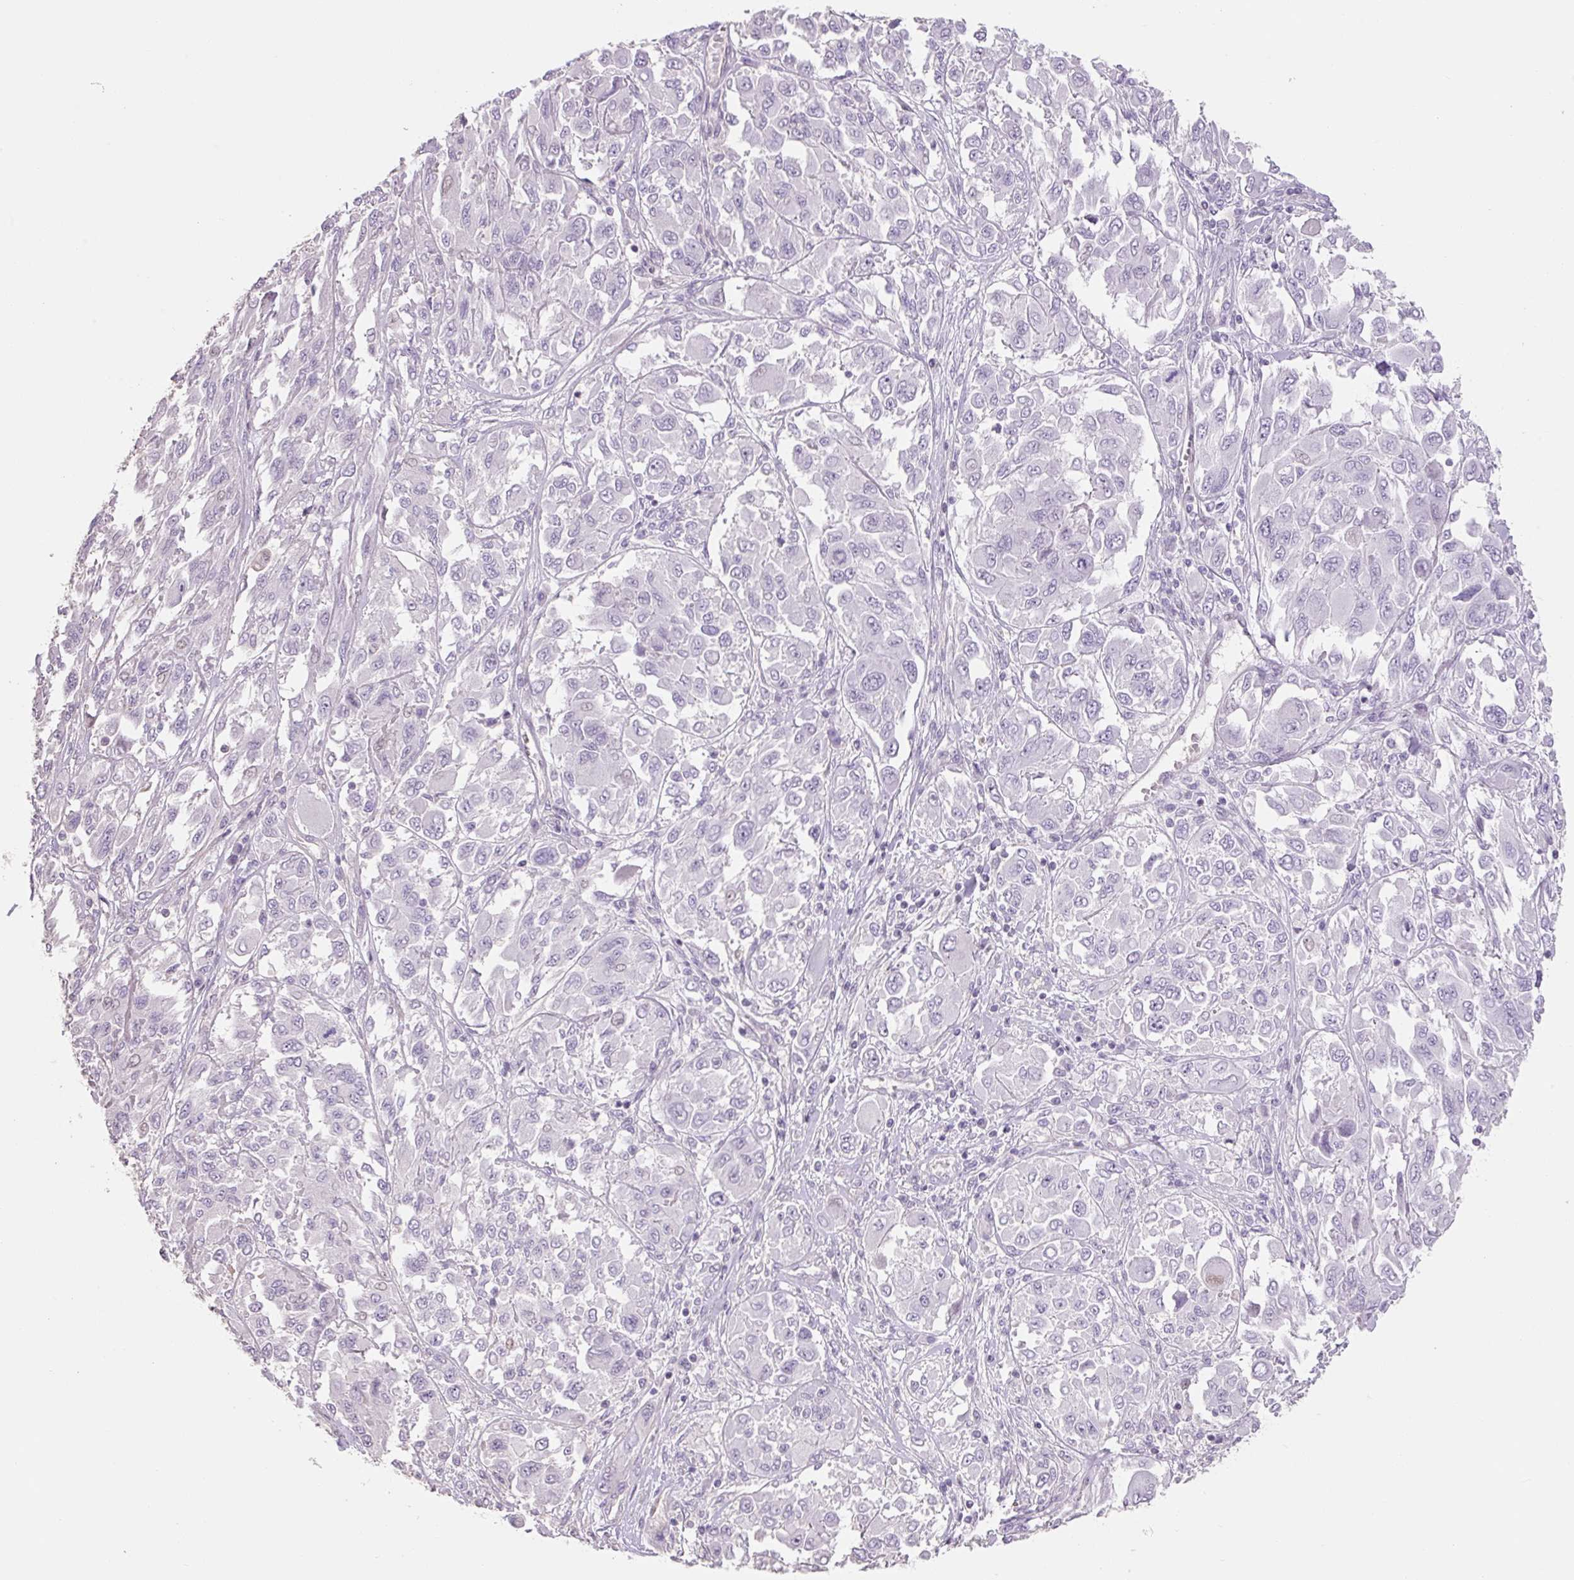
{"staining": {"intensity": "negative", "quantity": "none", "location": "none"}, "tissue": "melanoma", "cell_type": "Tumor cells", "image_type": "cancer", "snomed": [{"axis": "morphology", "description": "Malignant melanoma, NOS"}, {"axis": "topography", "description": "Skin"}], "caption": "Tumor cells are negative for brown protein staining in malignant melanoma.", "gene": "ZNF552", "patient": {"sex": "female", "age": 91}}